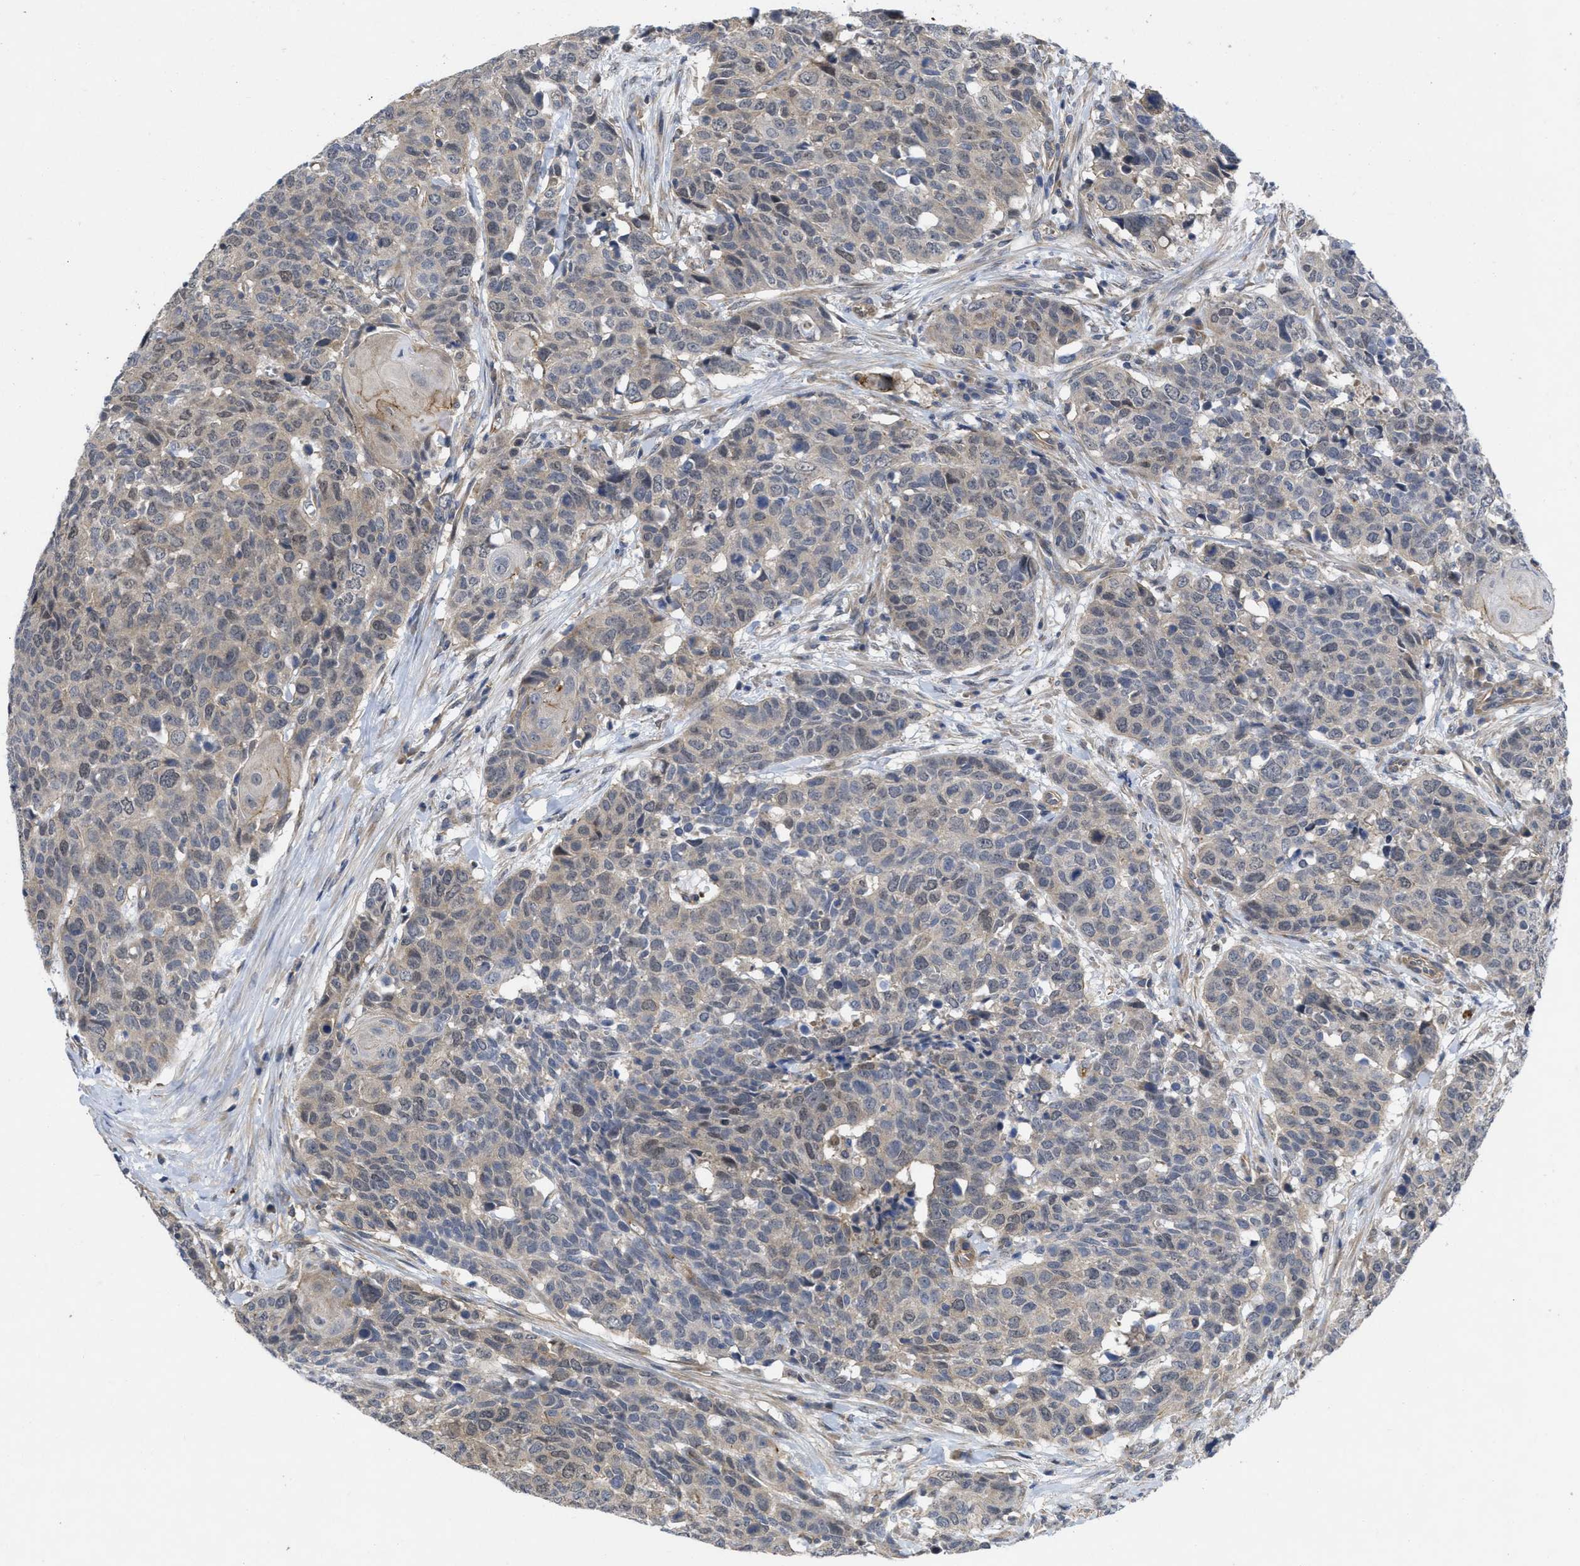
{"staining": {"intensity": "weak", "quantity": "<25%", "location": "cytoplasmic/membranous"}, "tissue": "head and neck cancer", "cell_type": "Tumor cells", "image_type": "cancer", "snomed": [{"axis": "morphology", "description": "Squamous cell carcinoma, NOS"}, {"axis": "topography", "description": "Head-Neck"}], "caption": "Head and neck cancer was stained to show a protein in brown. There is no significant positivity in tumor cells.", "gene": "ARHGEF26", "patient": {"sex": "male", "age": 66}}